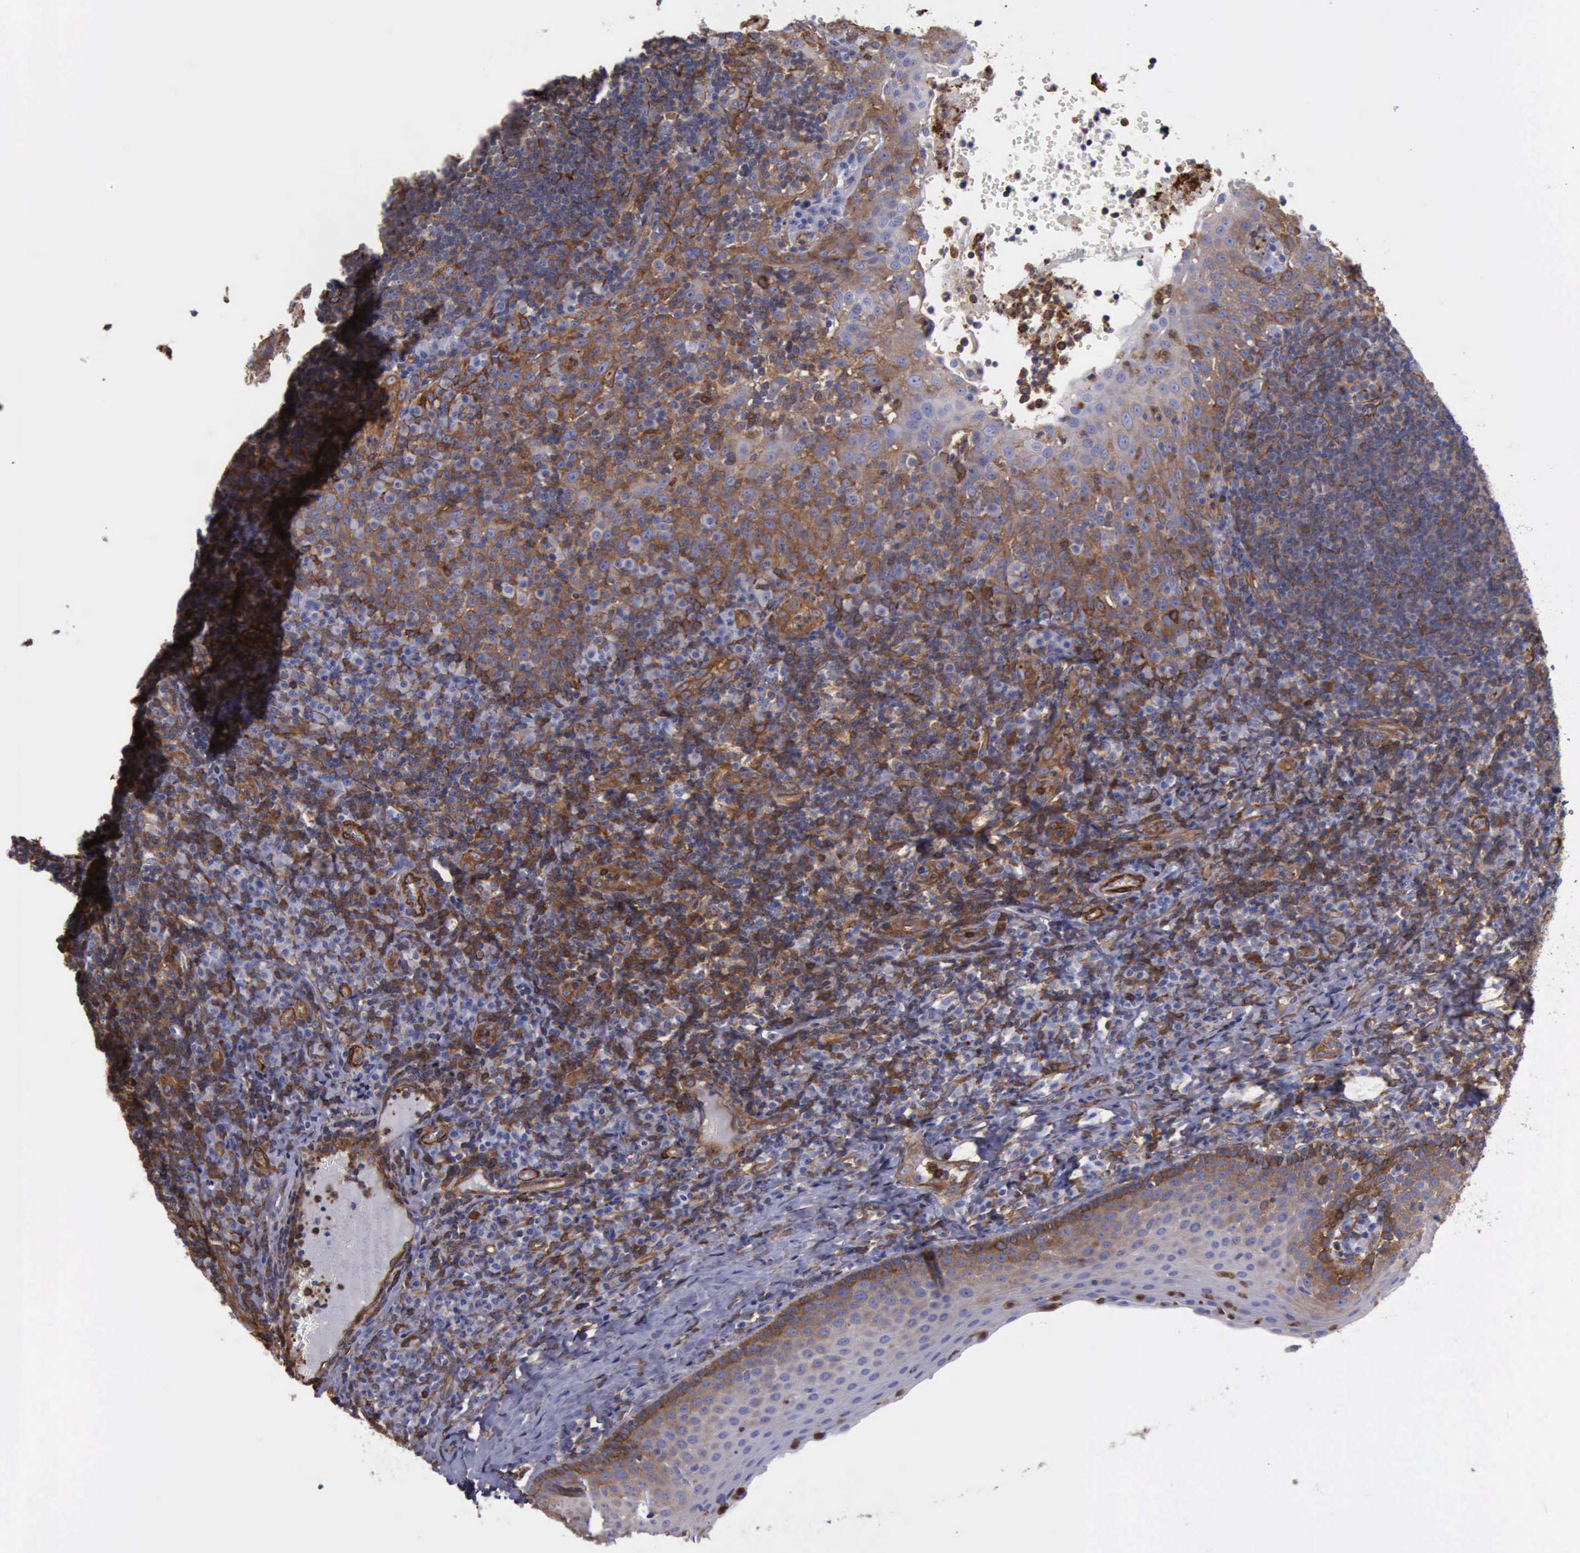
{"staining": {"intensity": "negative", "quantity": "none", "location": "none"}, "tissue": "tonsil", "cell_type": "Germinal center cells", "image_type": "normal", "snomed": [{"axis": "morphology", "description": "Normal tissue, NOS"}, {"axis": "topography", "description": "Tonsil"}], "caption": "Immunohistochemical staining of benign tonsil shows no significant positivity in germinal center cells.", "gene": "FLNA", "patient": {"sex": "female", "age": 40}}